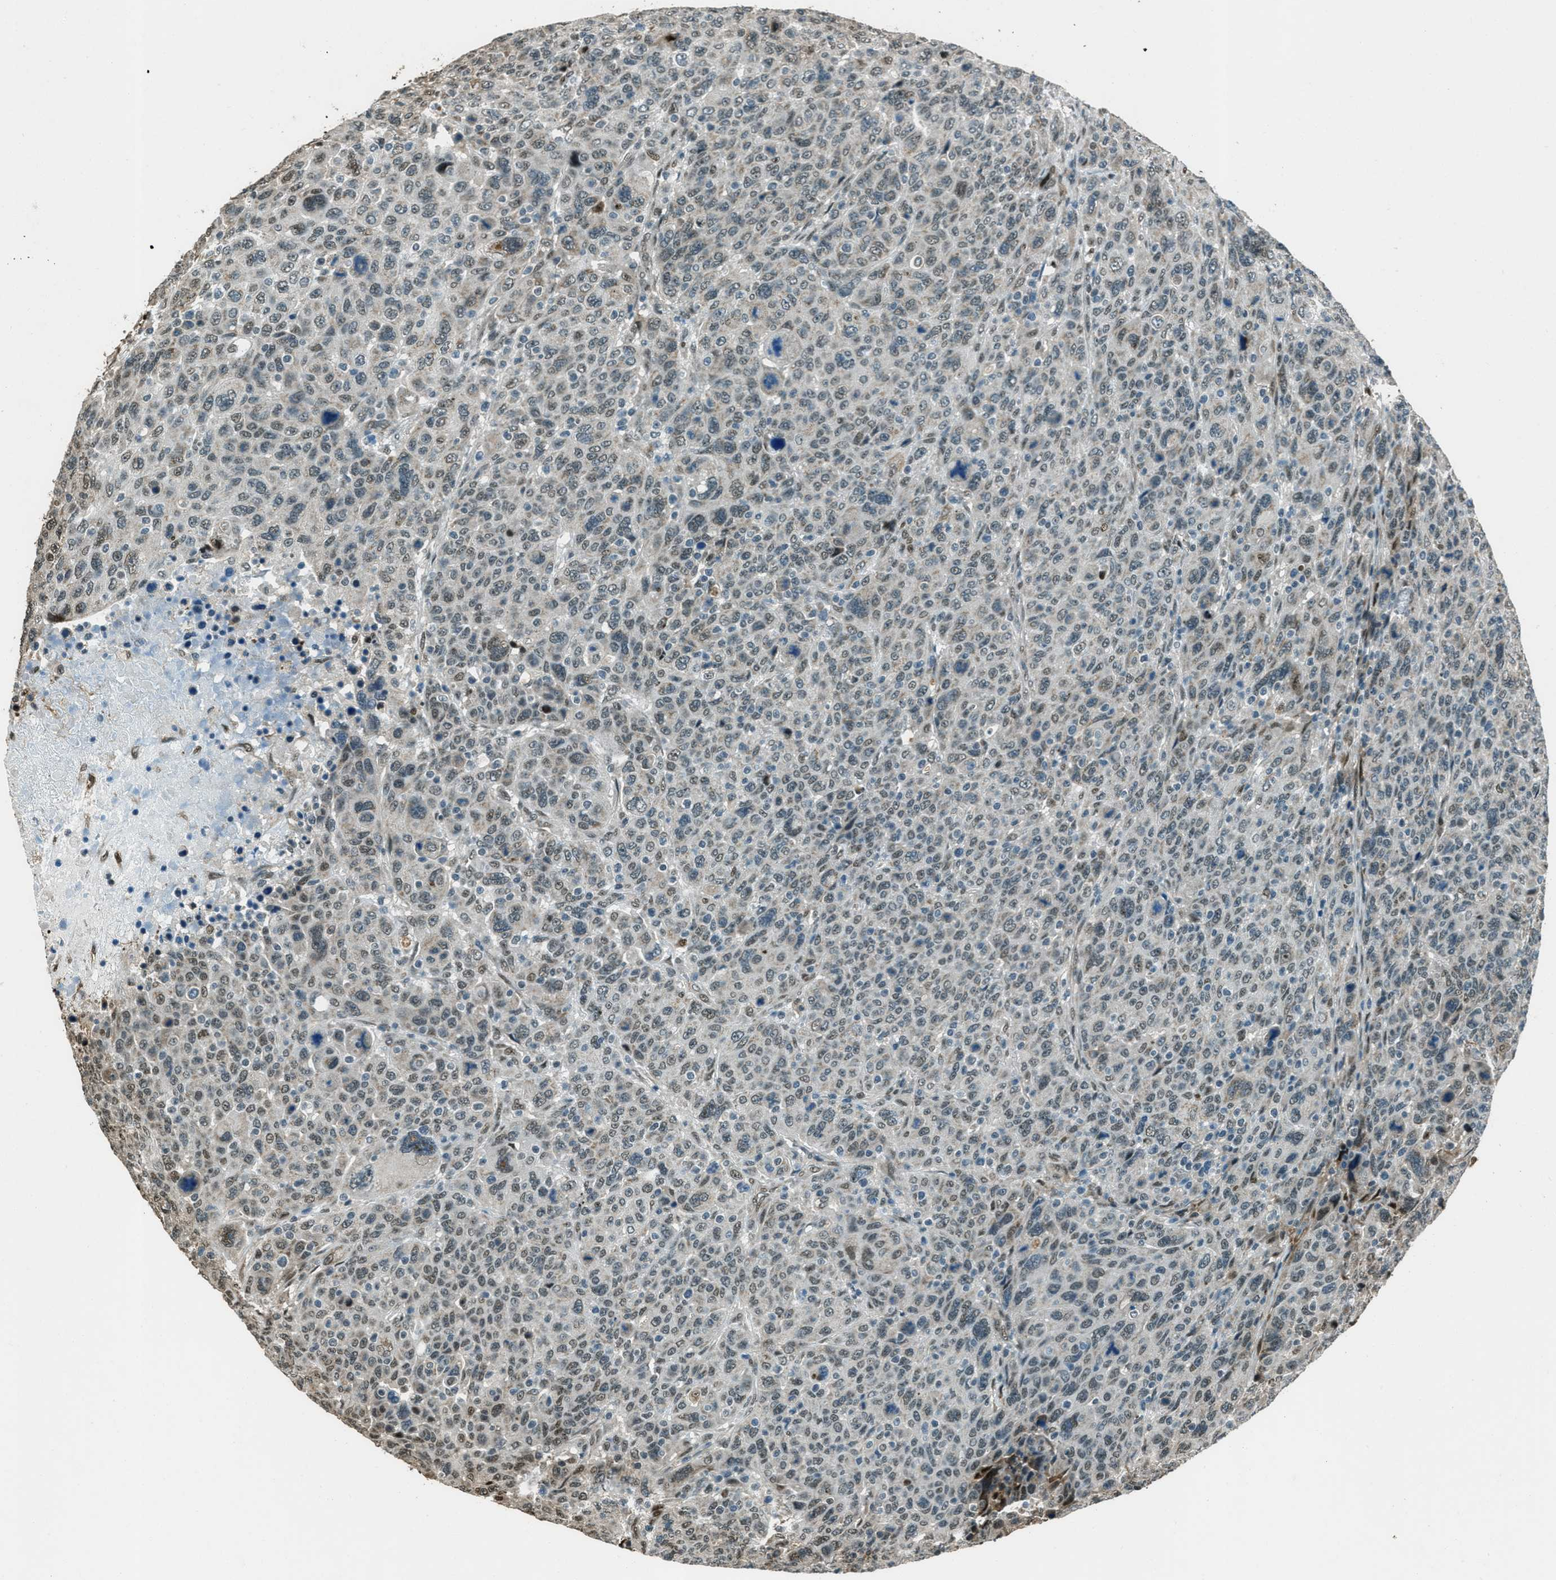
{"staining": {"intensity": "weak", "quantity": ">75%", "location": "nuclear"}, "tissue": "breast cancer", "cell_type": "Tumor cells", "image_type": "cancer", "snomed": [{"axis": "morphology", "description": "Duct carcinoma"}, {"axis": "topography", "description": "Breast"}], "caption": "Brown immunohistochemical staining in invasive ductal carcinoma (breast) shows weak nuclear positivity in approximately >75% of tumor cells.", "gene": "TARDBP", "patient": {"sex": "female", "age": 37}}